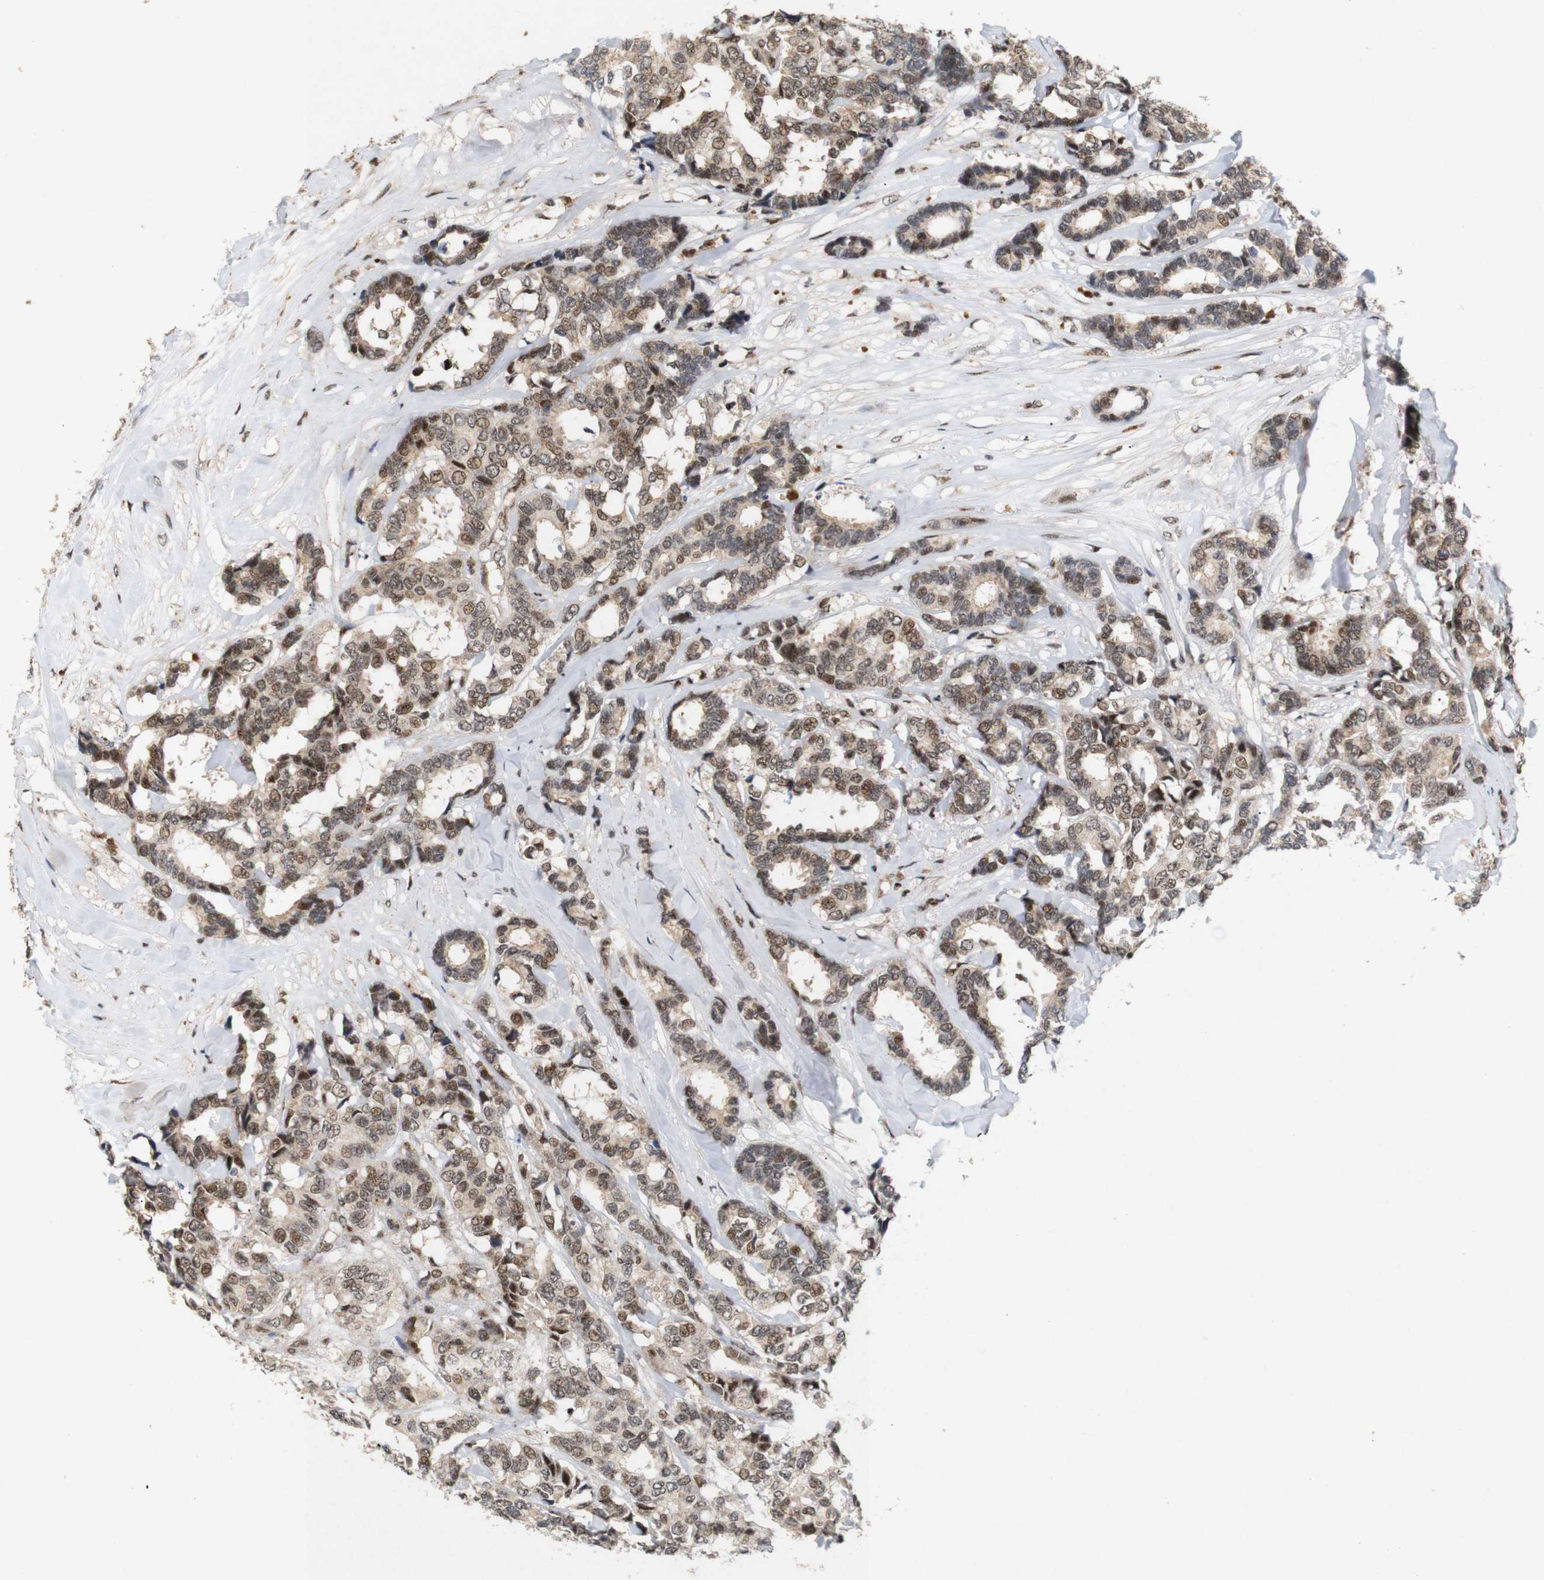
{"staining": {"intensity": "moderate", "quantity": ">75%", "location": "cytoplasmic/membranous,nuclear"}, "tissue": "breast cancer", "cell_type": "Tumor cells", "image_type": "cancer", "snomed": [{"axis": "morphology", "description": "Duct carcinoma"}, {"axis": "topography", "description": "Breast"}], "caption": "The micrograph demonstrates a brown stain indicating the presence of a protein in the cytoplasmic/membranous and nuclear of tumor cells in breast intraductal carcinoma.", "gene": "PYM1", "patient": {"sex": "female", "age": 87}}